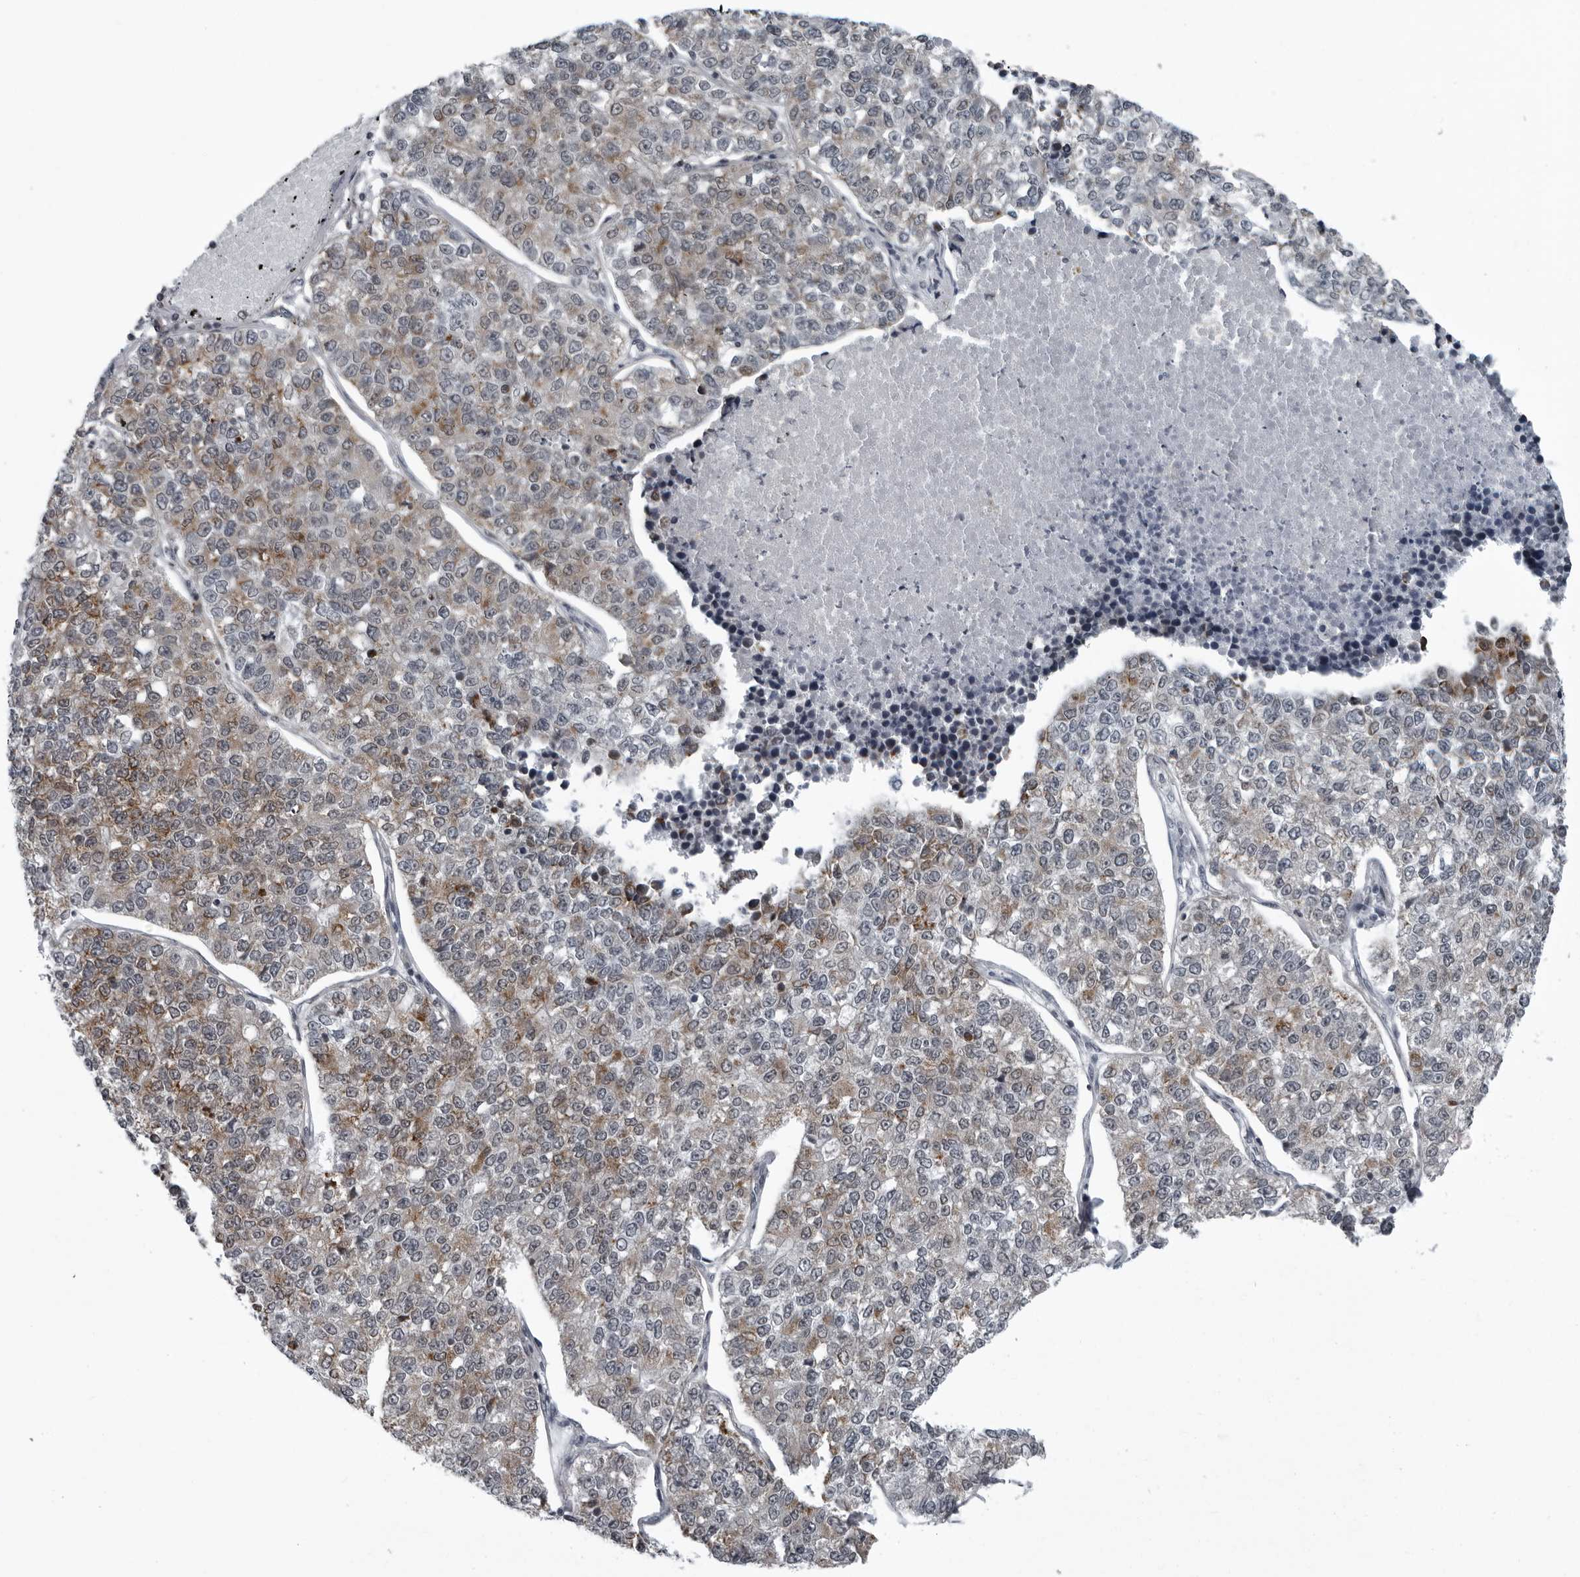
{"staining": {"intensity": "moderate", "quantity": "25%-75%", "location": "cytoplasmic/membranous"}, "tissue": "lung cancer", "cell_type": "Tumor cells", "image_type": "cancer", "snomed": [{"axis": "morphology", "description": "Adenocarcinoma, NOS"}, {"axis": "topography", "description": "Lung"}], "caption": "Immunohistochemistry (IHC) (DAB) staining of adenocarcinoma (lung) demonstrates moderate cytoplasmic/membranous protein expression in approximately 25%-75% of tumor cells.", "gene": "RTCA", "patient": {"sex": "male", "age": 49}}